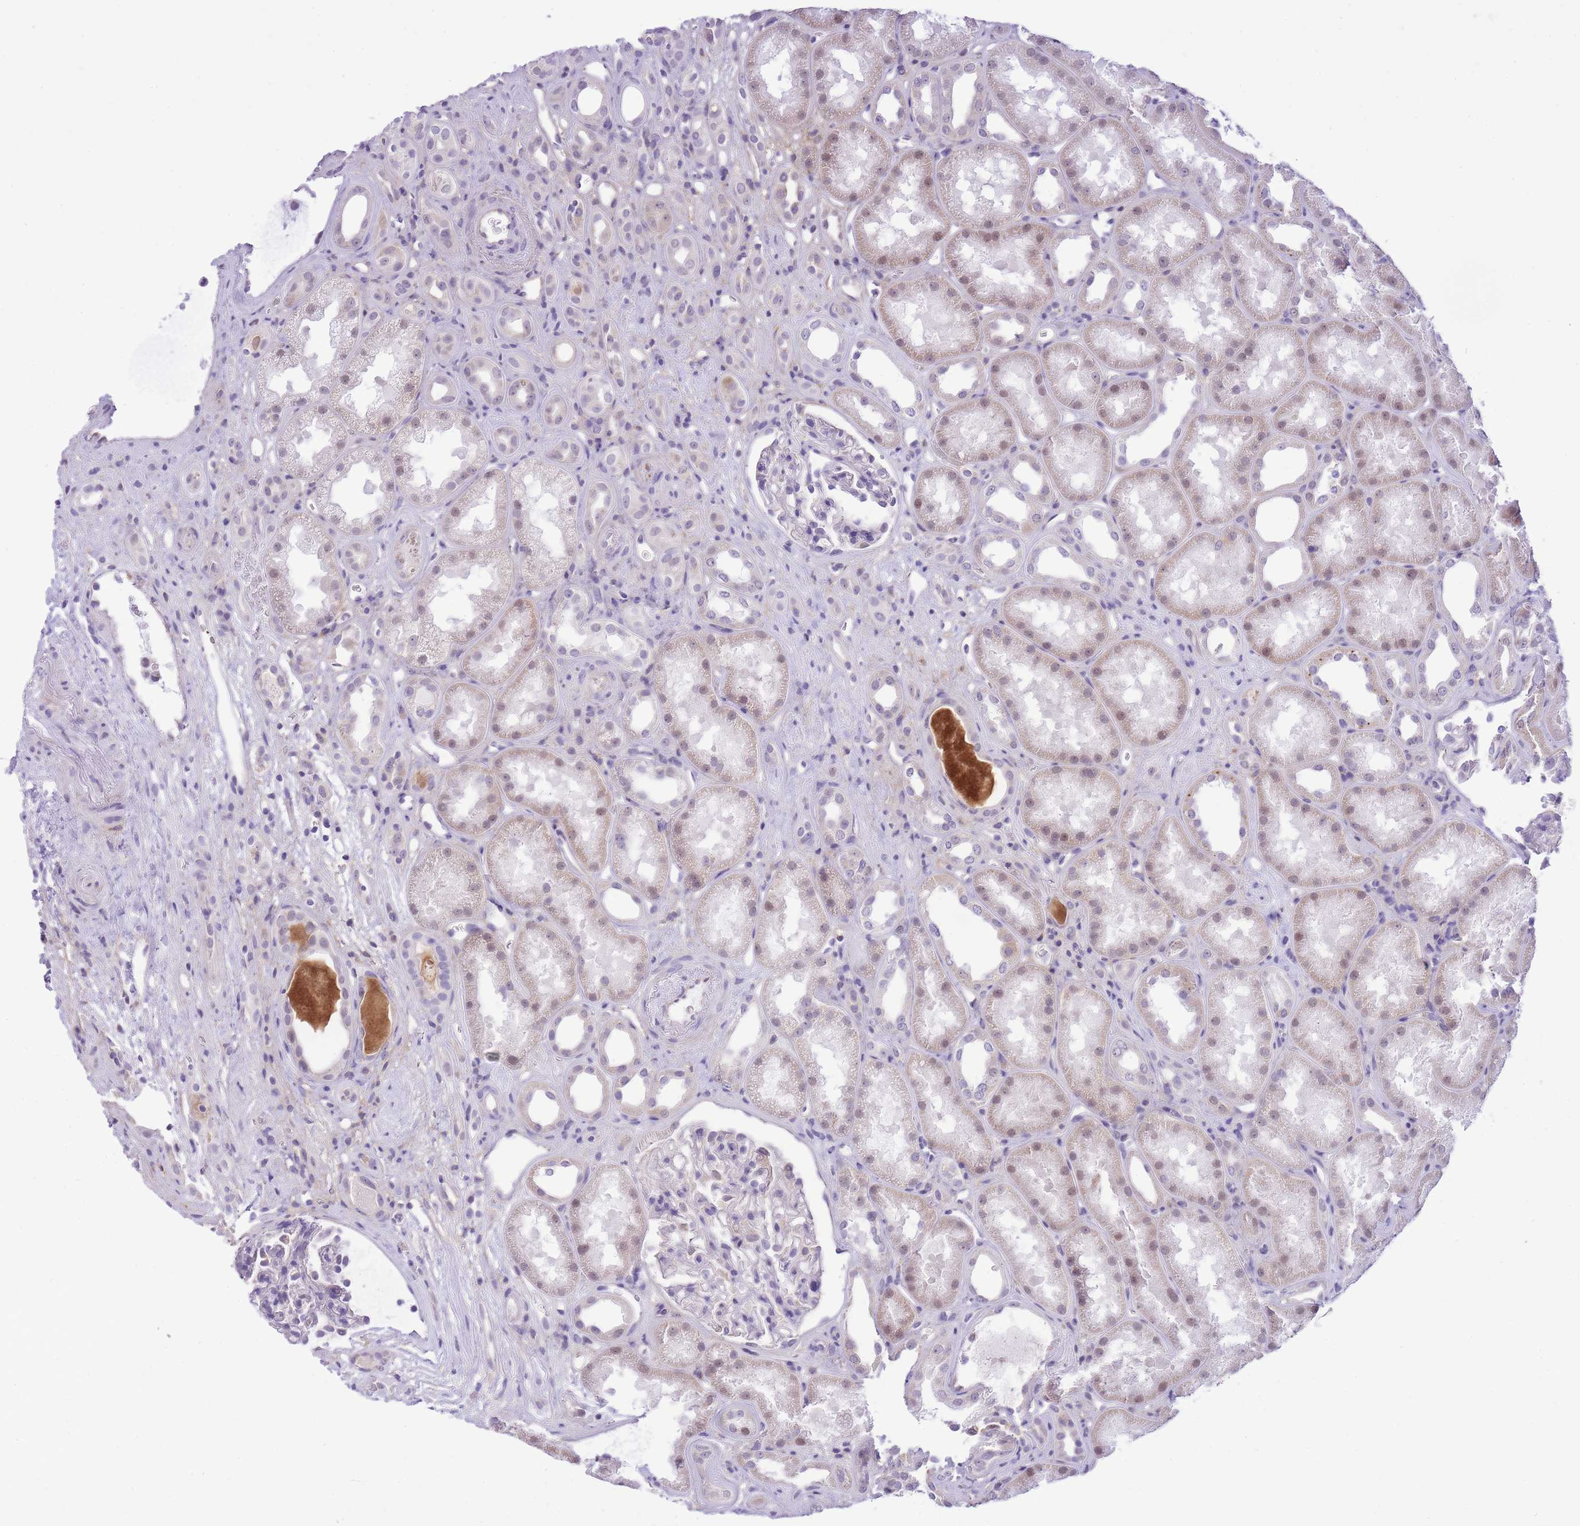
{"staining": {"intensity": "negative", "quantity": "none", "location": "none"}, "tissue": "kidney", "cell_type": "Cells in glomeruli", "image_type": "normal", "snomed": [{"axis": "morphology", "description": "Normal tissue, NOS"}, {"axis": "topography", "description": "Kidney"}], "caption": "This image is of unremarkable kidney stained with immunohistochemistry (IHC) to label a protein in brown with the nuclei are counter-stained blue. There is no staining in cells in glomeruli. (Brightfield microscopy of DAB IHC at high magnification).", "gene": "MEIOSIN", "patient": {"sex": "male", "age": 61}}